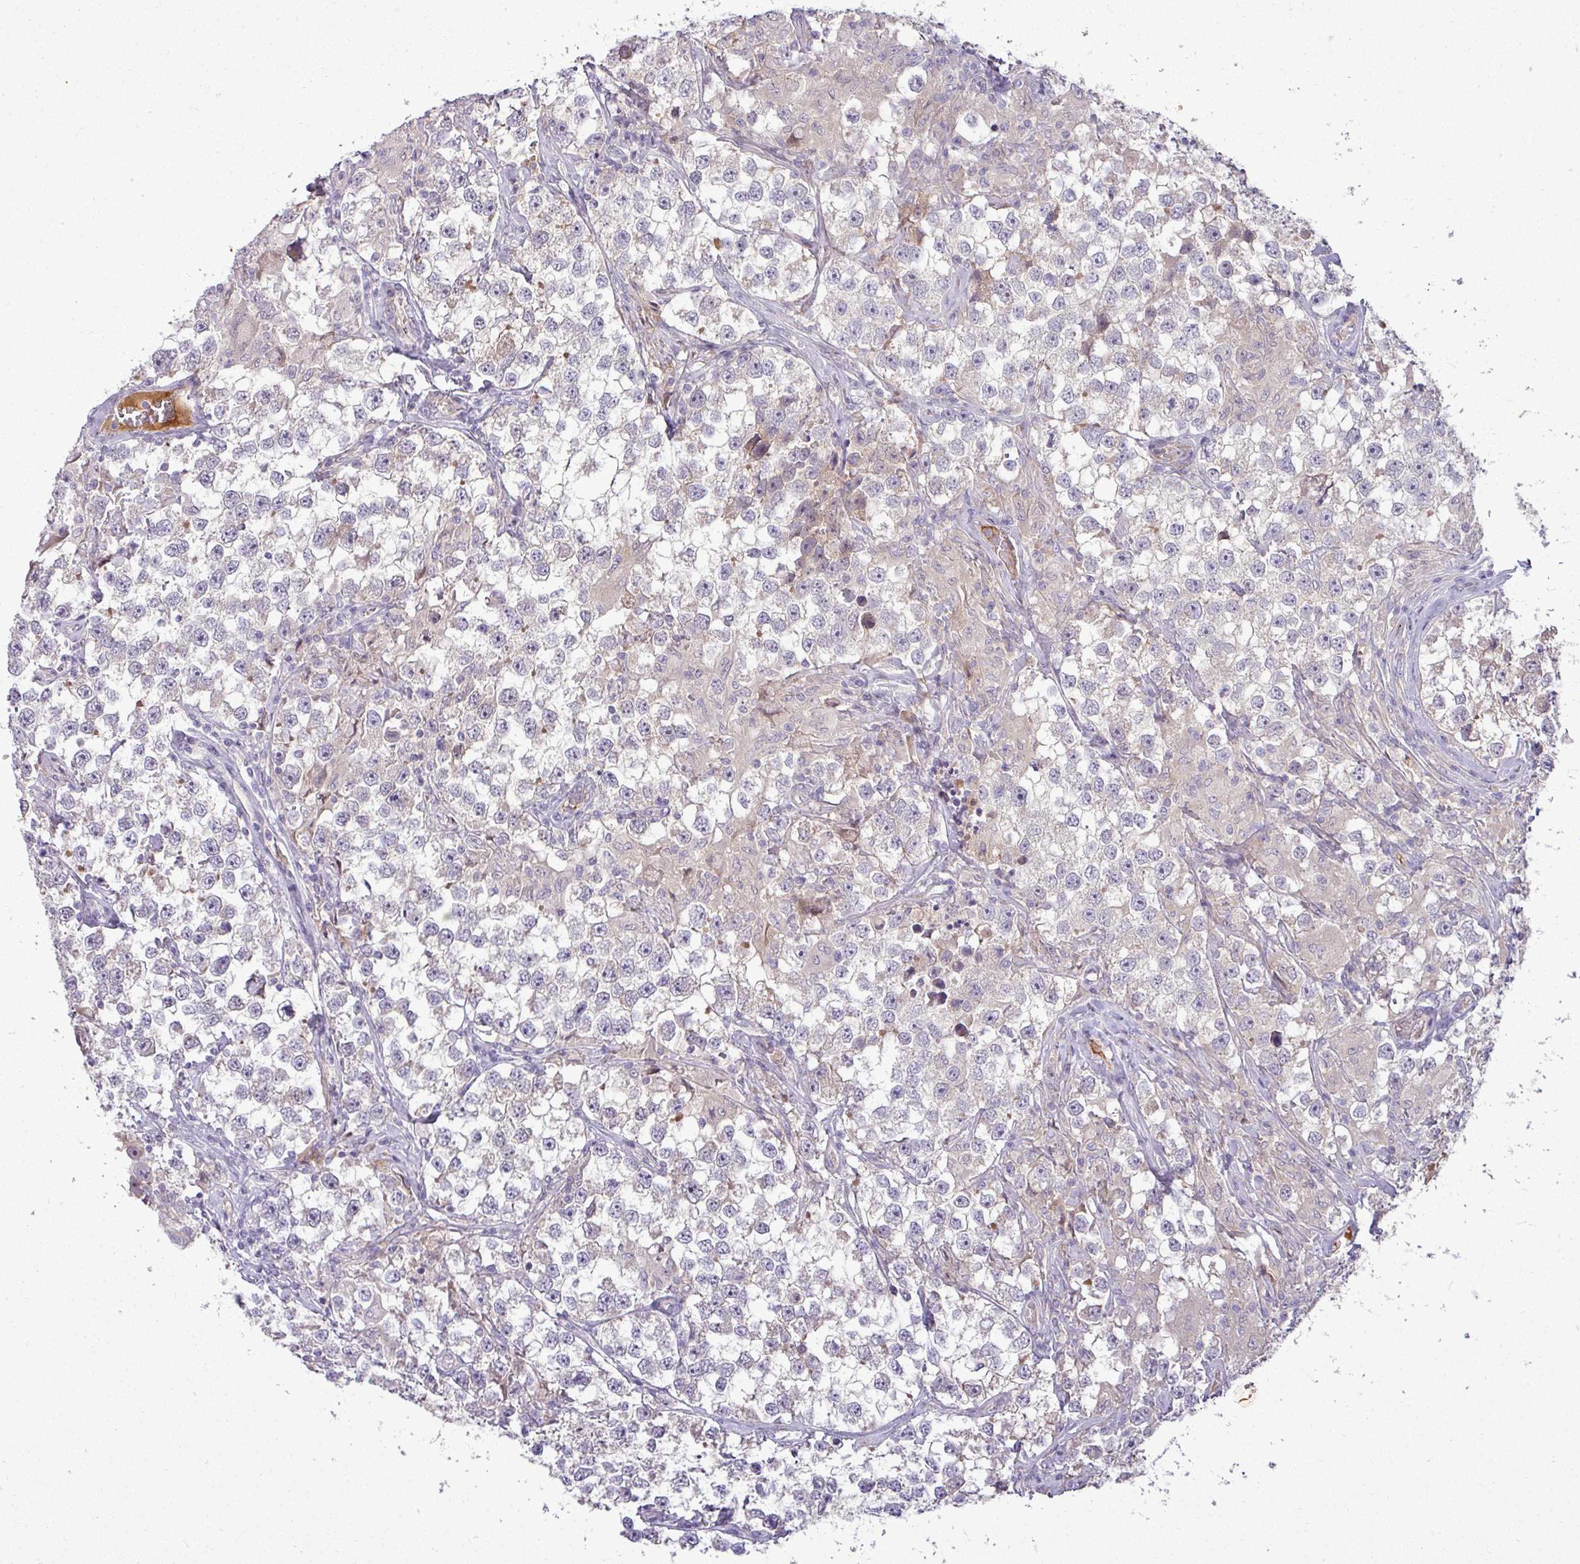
{"staining": {"intensity": "negative", "quantity": "none", "location": "none"}, "tissue": "testis cancer", "cell_type": "Tumor cells", "image_type": "cancer", "snomed": [{"axis": "morphology", "description": "Seminoma, NOS"}, {"axis": "topography", "description": "Testis"}], "caption": "Tumor cells show no significant staining in testis cancer (seminoma).", "gene": "APOM", "patient": {"sex": "male", "age": 46}}